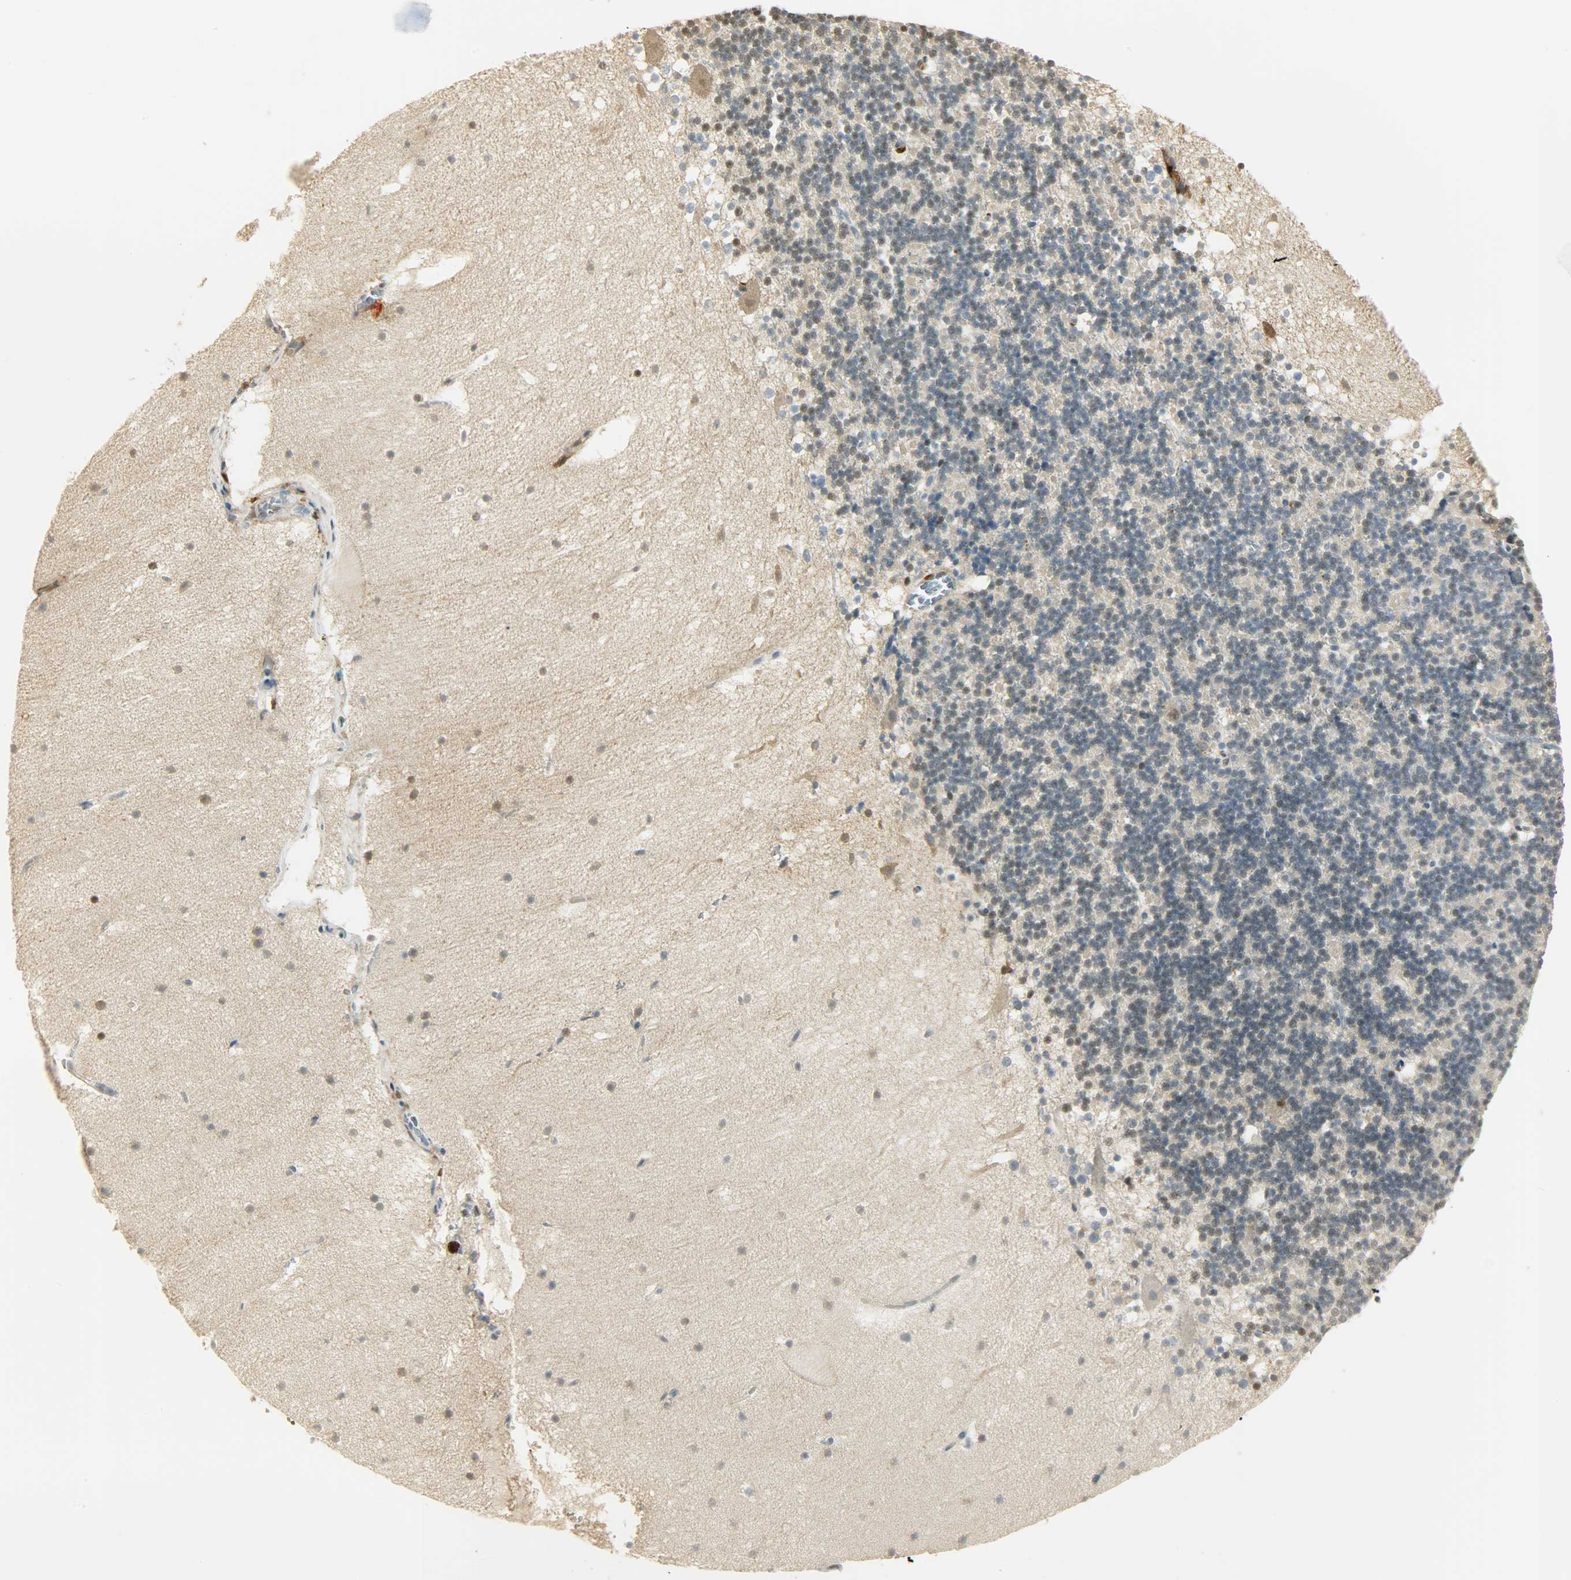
{"staining": {"intensity": "negative", "quantity": "none", "location": "none"}, "tissue": "cerebellum", "cell_type": "Cells in granular layer", "image_type": "normal", "snomed": [{"axis": "morphology", "description": "Normal tissue, NOS"}, {"axis": "topography", "description": "Cerebellum"}], "caption": "Immunohistochemical staining of benign cerebellum reveals no significant staining in cells in granular layer.", "gene": "NGFR", "patient": {"sex": "male", "age": 45}}